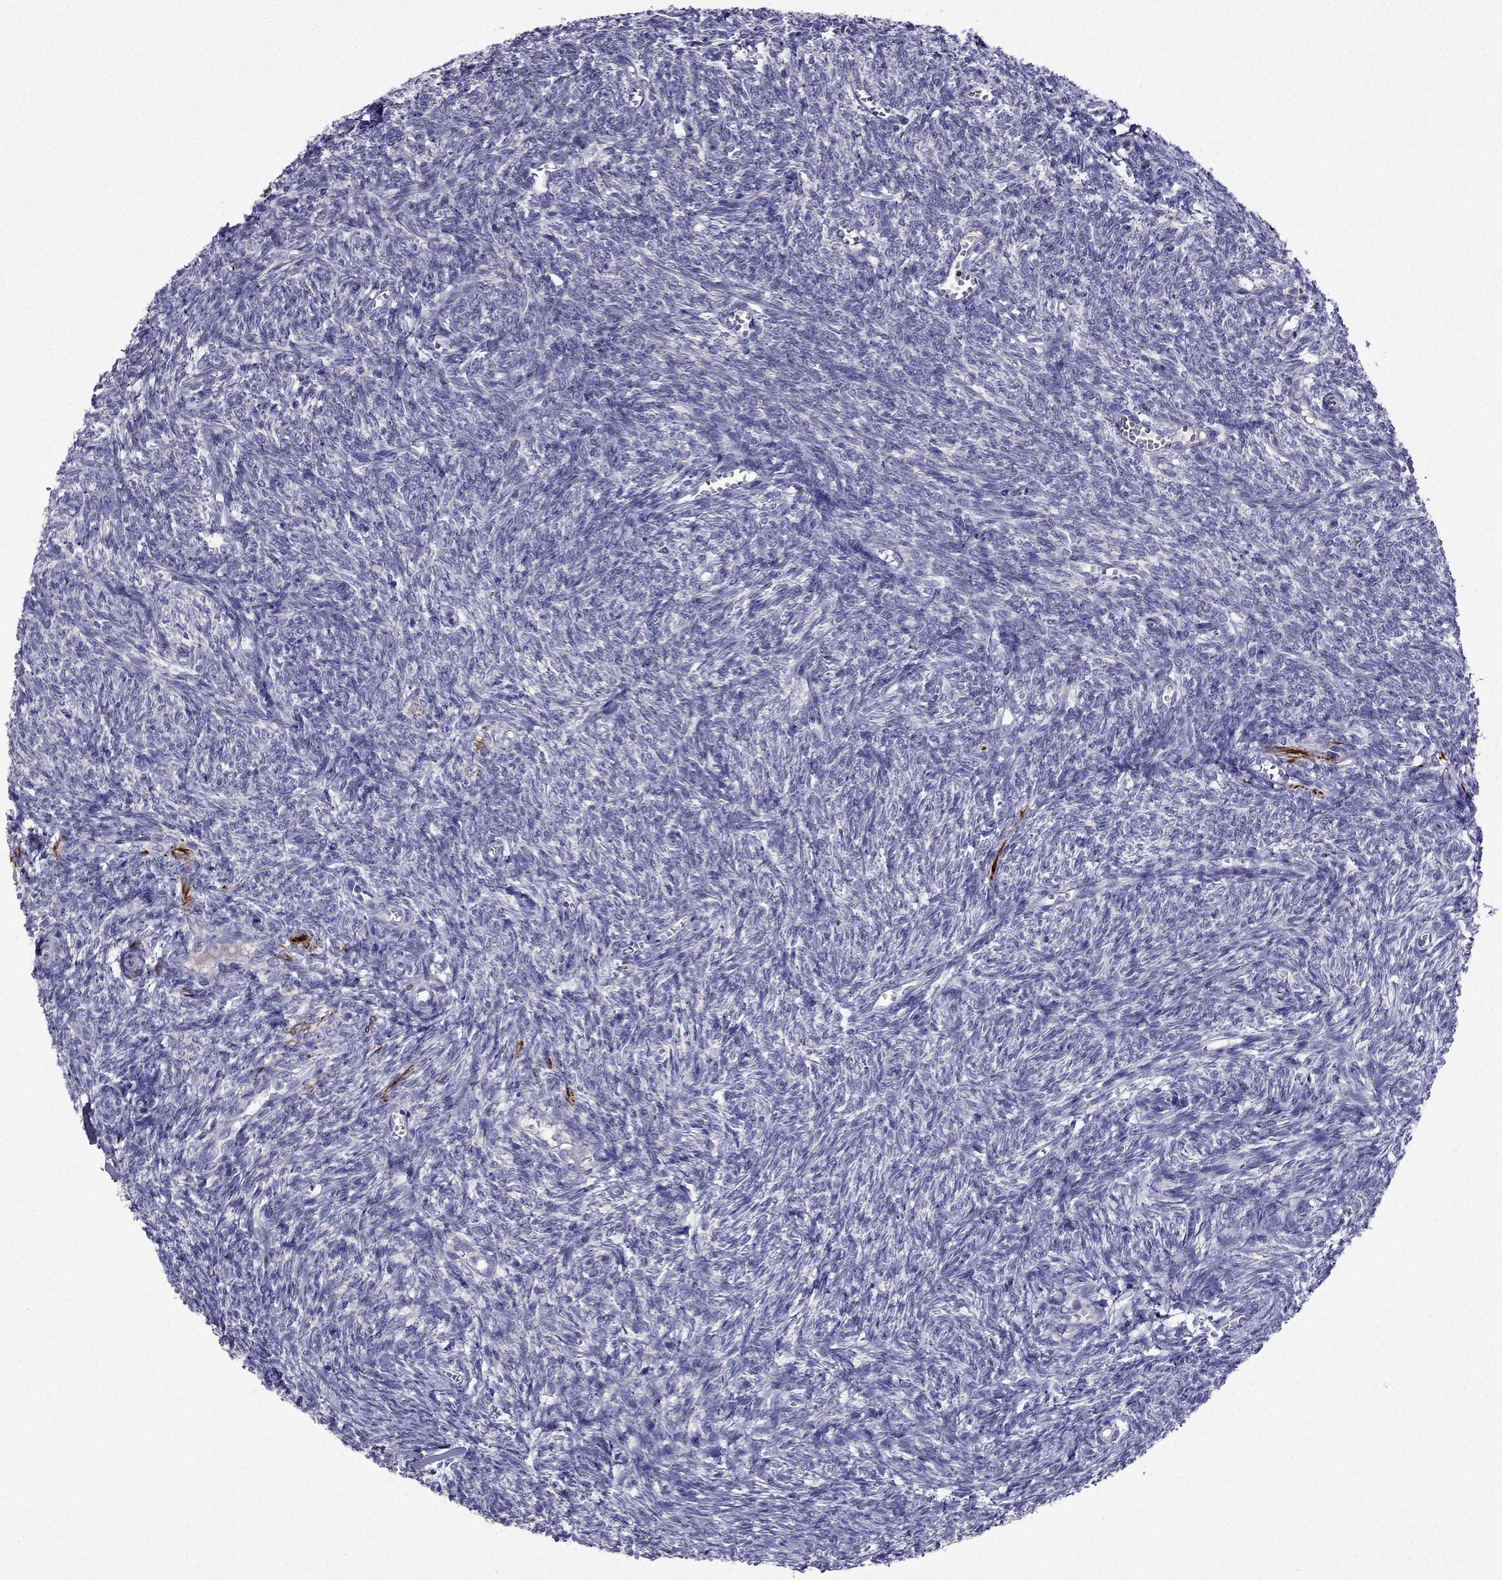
{"staining": {"intensity": "strong", "quantity": ">75%", "location": "cytoplasmic/membranous"}, "tissue": "ovary", "cell_type": "Follicle cells", "image_type": "normal", "snomed": [{"axis": "morphology", "description": "Normal tissue, NOS"}, {"axis": "topography", "description": "Ovary"}], "caption": "A high amount of strong cytoplasmic/membranous positivity is present in approximately >75% of follicle cells in normal ovary.", "gene": "DSC1", "patient": {"sex": "female", "age": 43}}